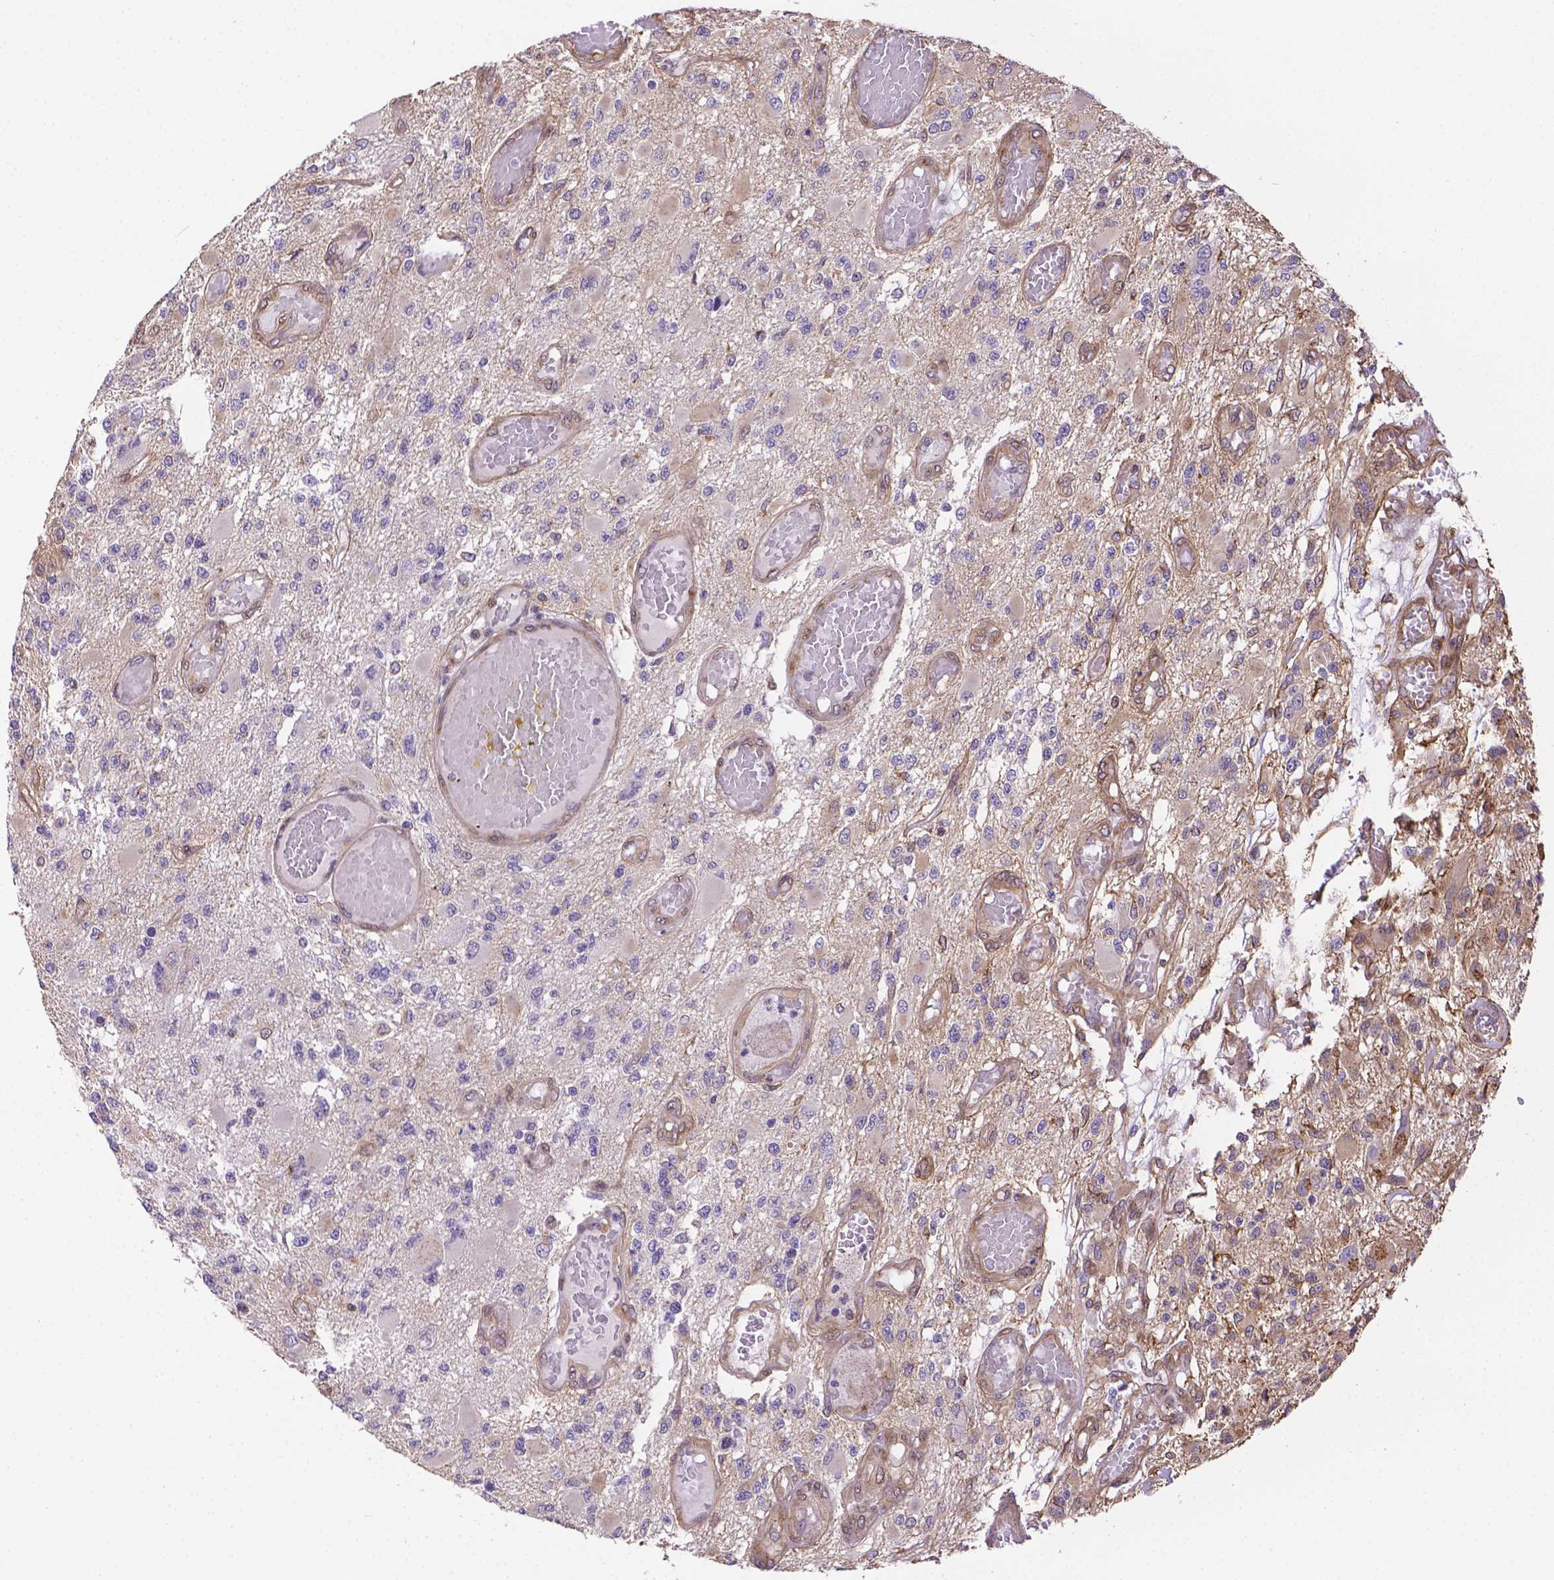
{"staining": {"intensity": "negative", "quantity": "none", "location": "none"}, "tissue": "glioma", "cell_type": "Tumor cells", "image_type": "cancer", "snomed": [{"axis": "morphology", "description": "Glioma, malignant, High grade"}, {"axis": "topography", "description": "Brain"}], "caption": "A photomicrograph of human glioma is negative for staining in tumor cells.", "gene": "YAP1", "patient": {"sex": "female", "age": 63}}